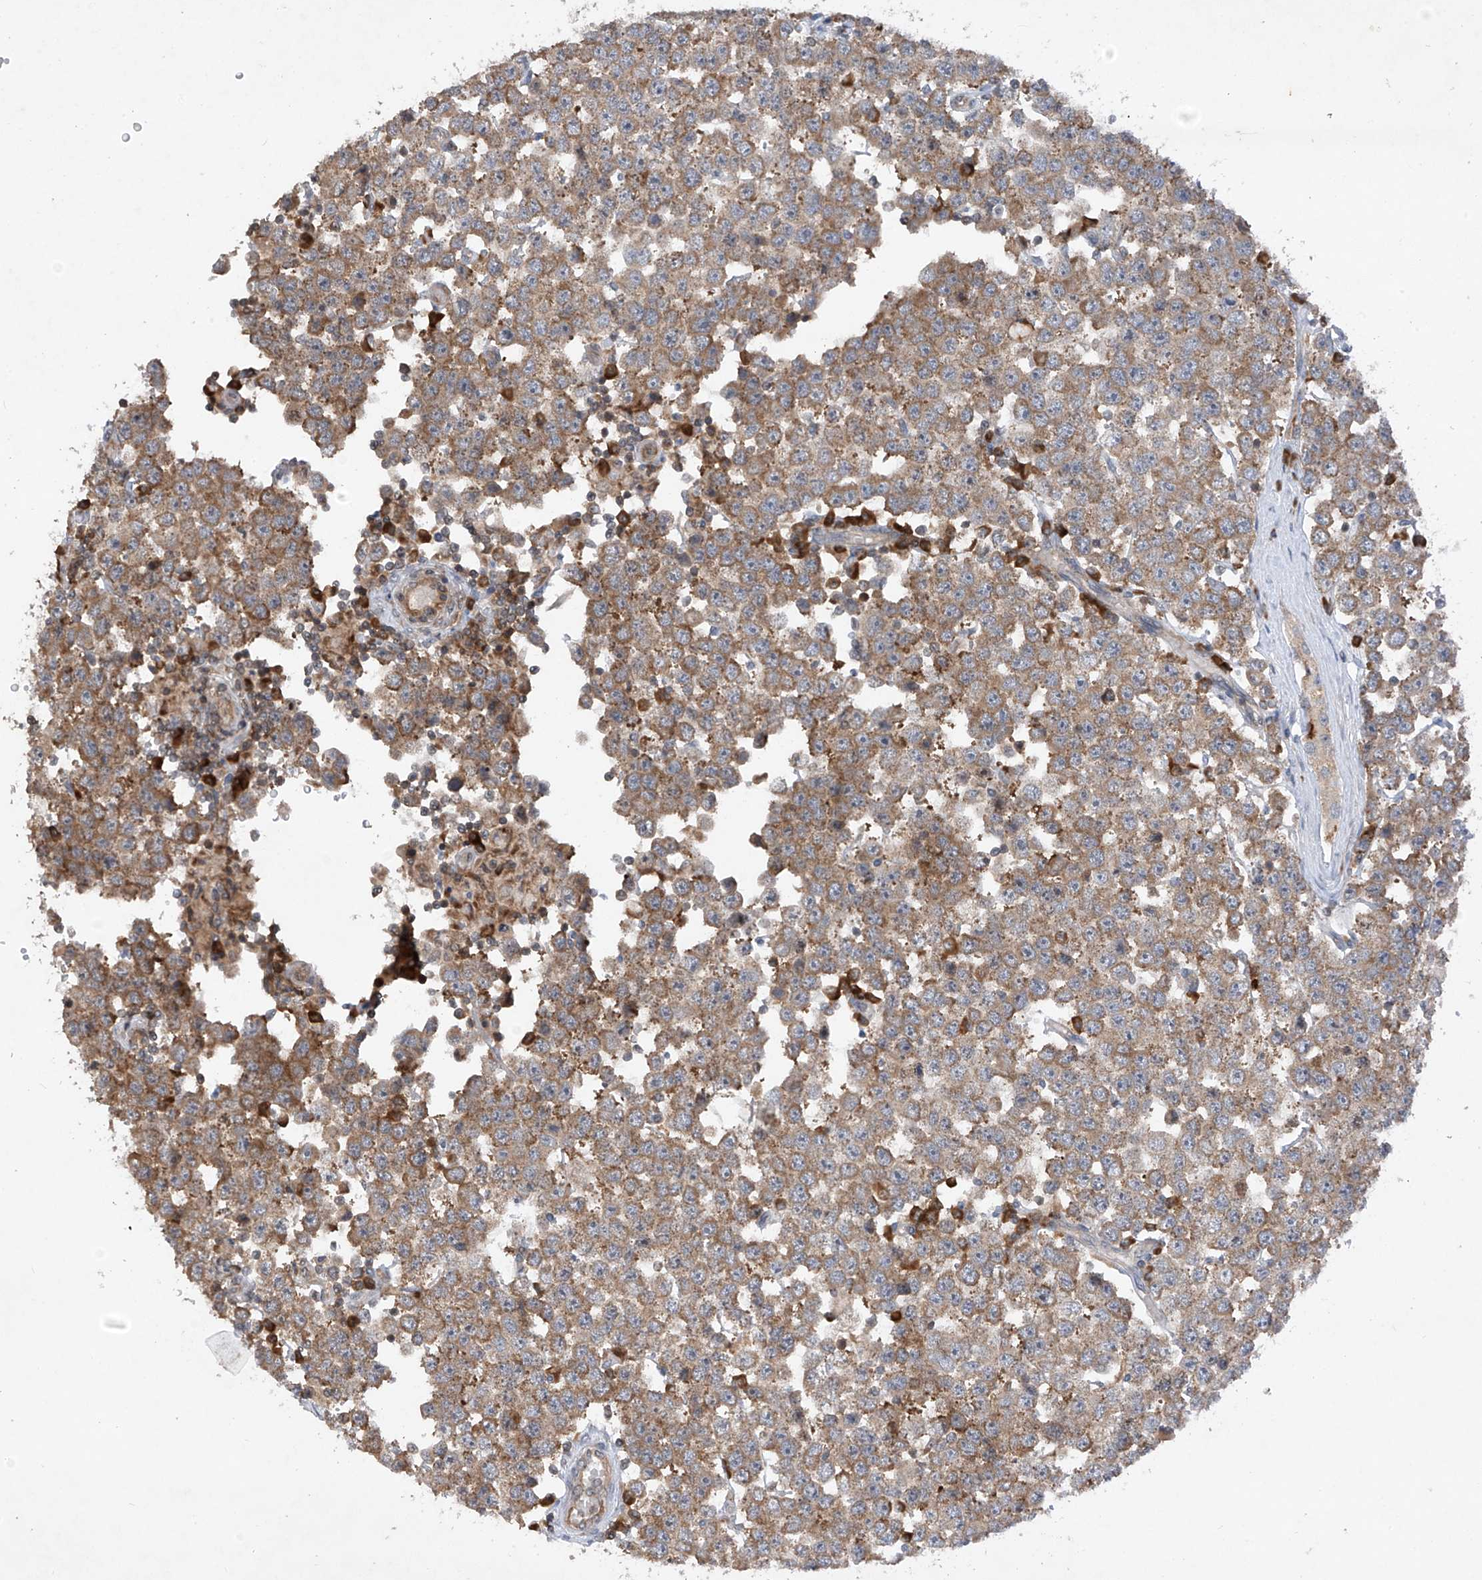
{"staining": {"intensity": "moderate", "quantity": ">75%", "location": "cytoplasmic/membranous"}, "tissue": "testis cancer", "cell_type": "Tumor cells", "image_type": "cancer", "snomed": [{"axis": "morphology", "description": "Seminoma, NOS"}, {"axis": "topography", "description": "Testis"}], "caption": "Immunohistochemistry (IHC) (DAB (3,3'-diaminobenzidine)) staining of human testis cancer exhibits moderate cytoplasmic/membranous protein expression in about >75% of tumor cells.", "gene": "RPL34", "patient": {"sex": "male", "age": 28}}